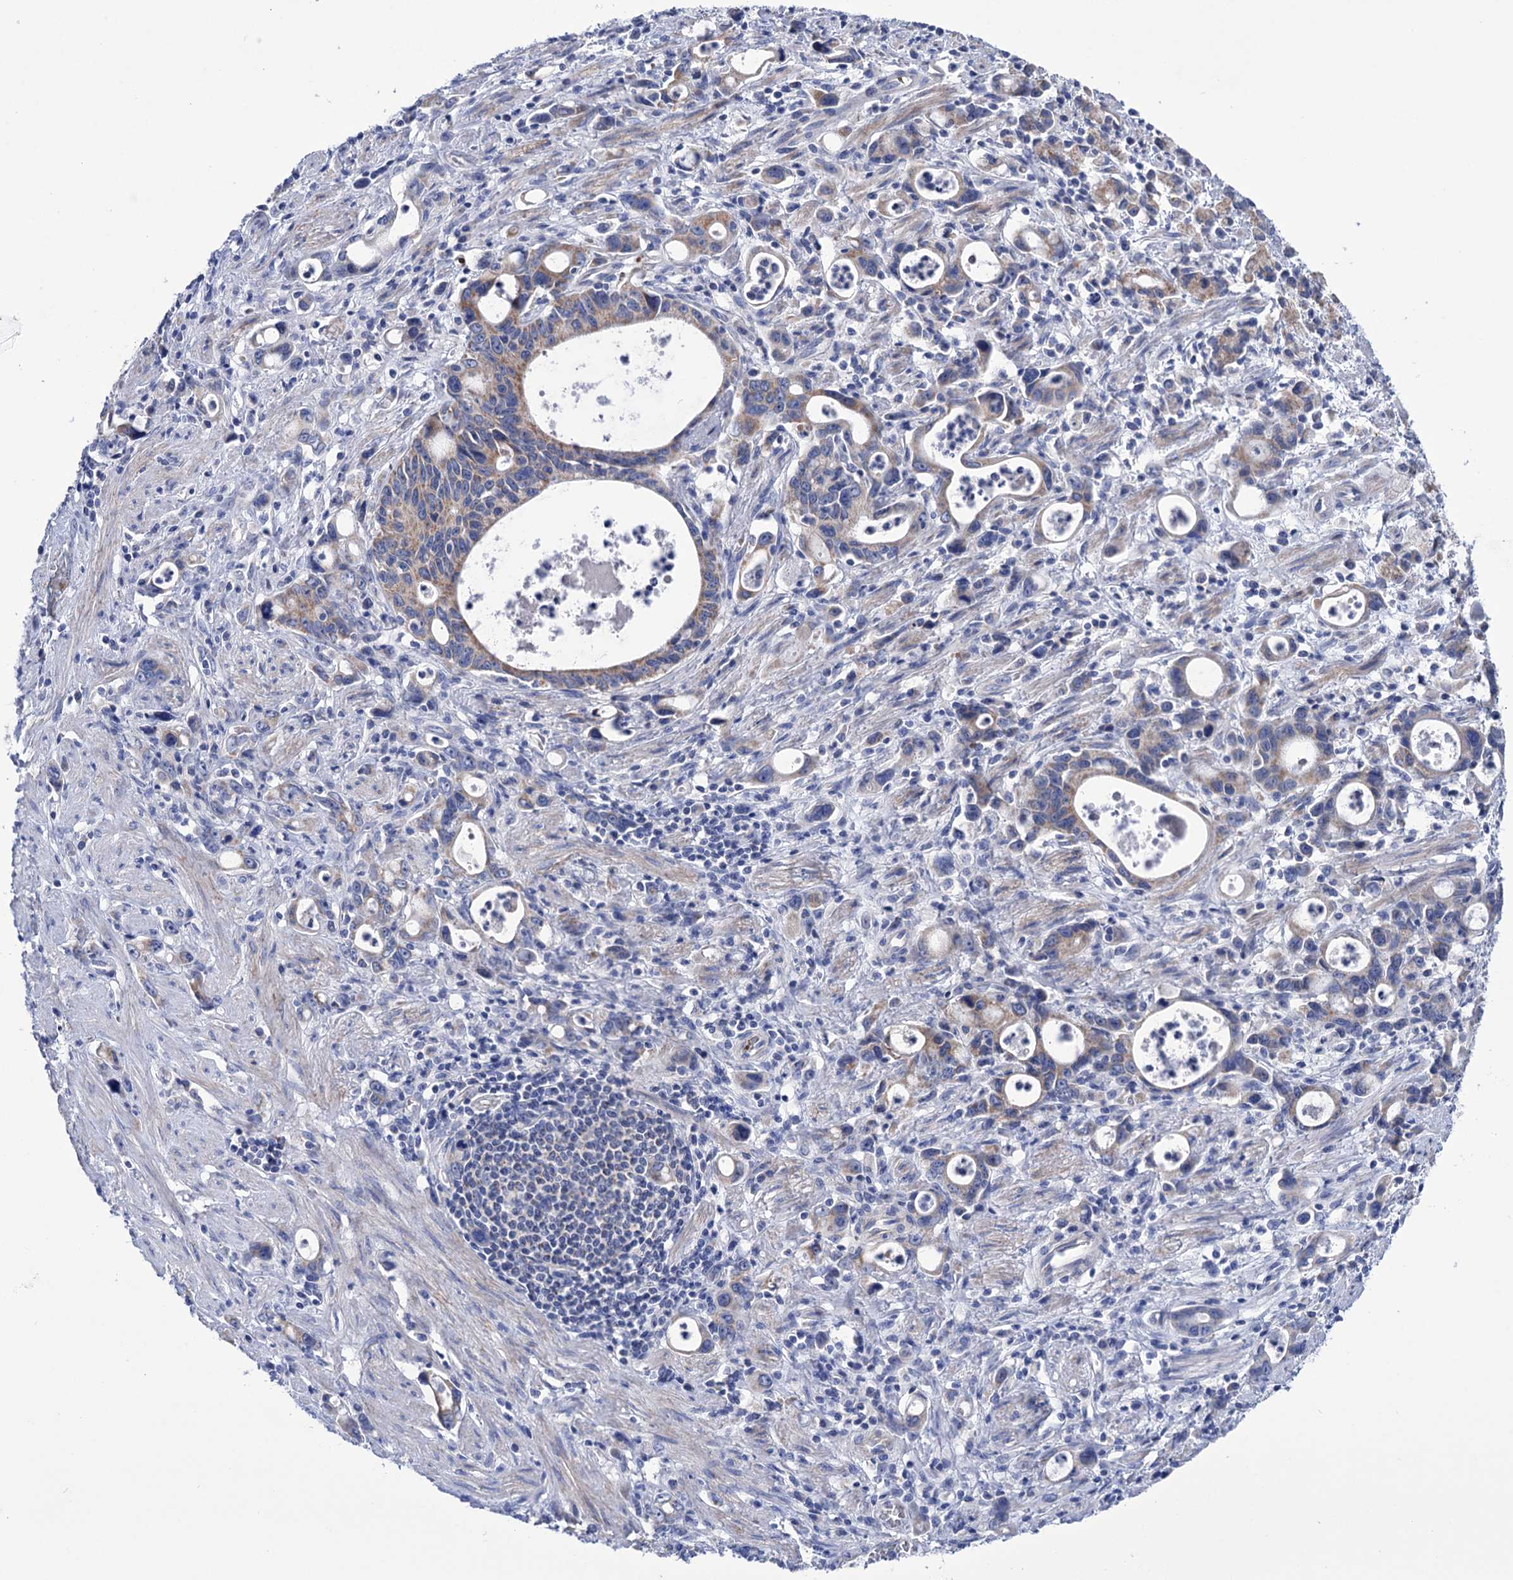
{"staining": {"intensity": "moderate", "quantity": "25%-75%", "location": "cytoplasmic/membranous"}, "tissue": "stomach cancer", "cell_type": "Tumor cells", "image_type": "cancer", "snomed": [{"axis": "morphology", "description": "Adenocarcinoma, NOS"}, {"axis": "topography", "description": "Stomach, lower"}], "caption": "High-power microscopy captured an IHC image of adenocarcinoma (stomach), revealing moderate cytoplasmic/membranous staining in about 25%-75% of tumor cells.", "gene": "YARS2", "patient": {"sex": "female", "age": 43}}